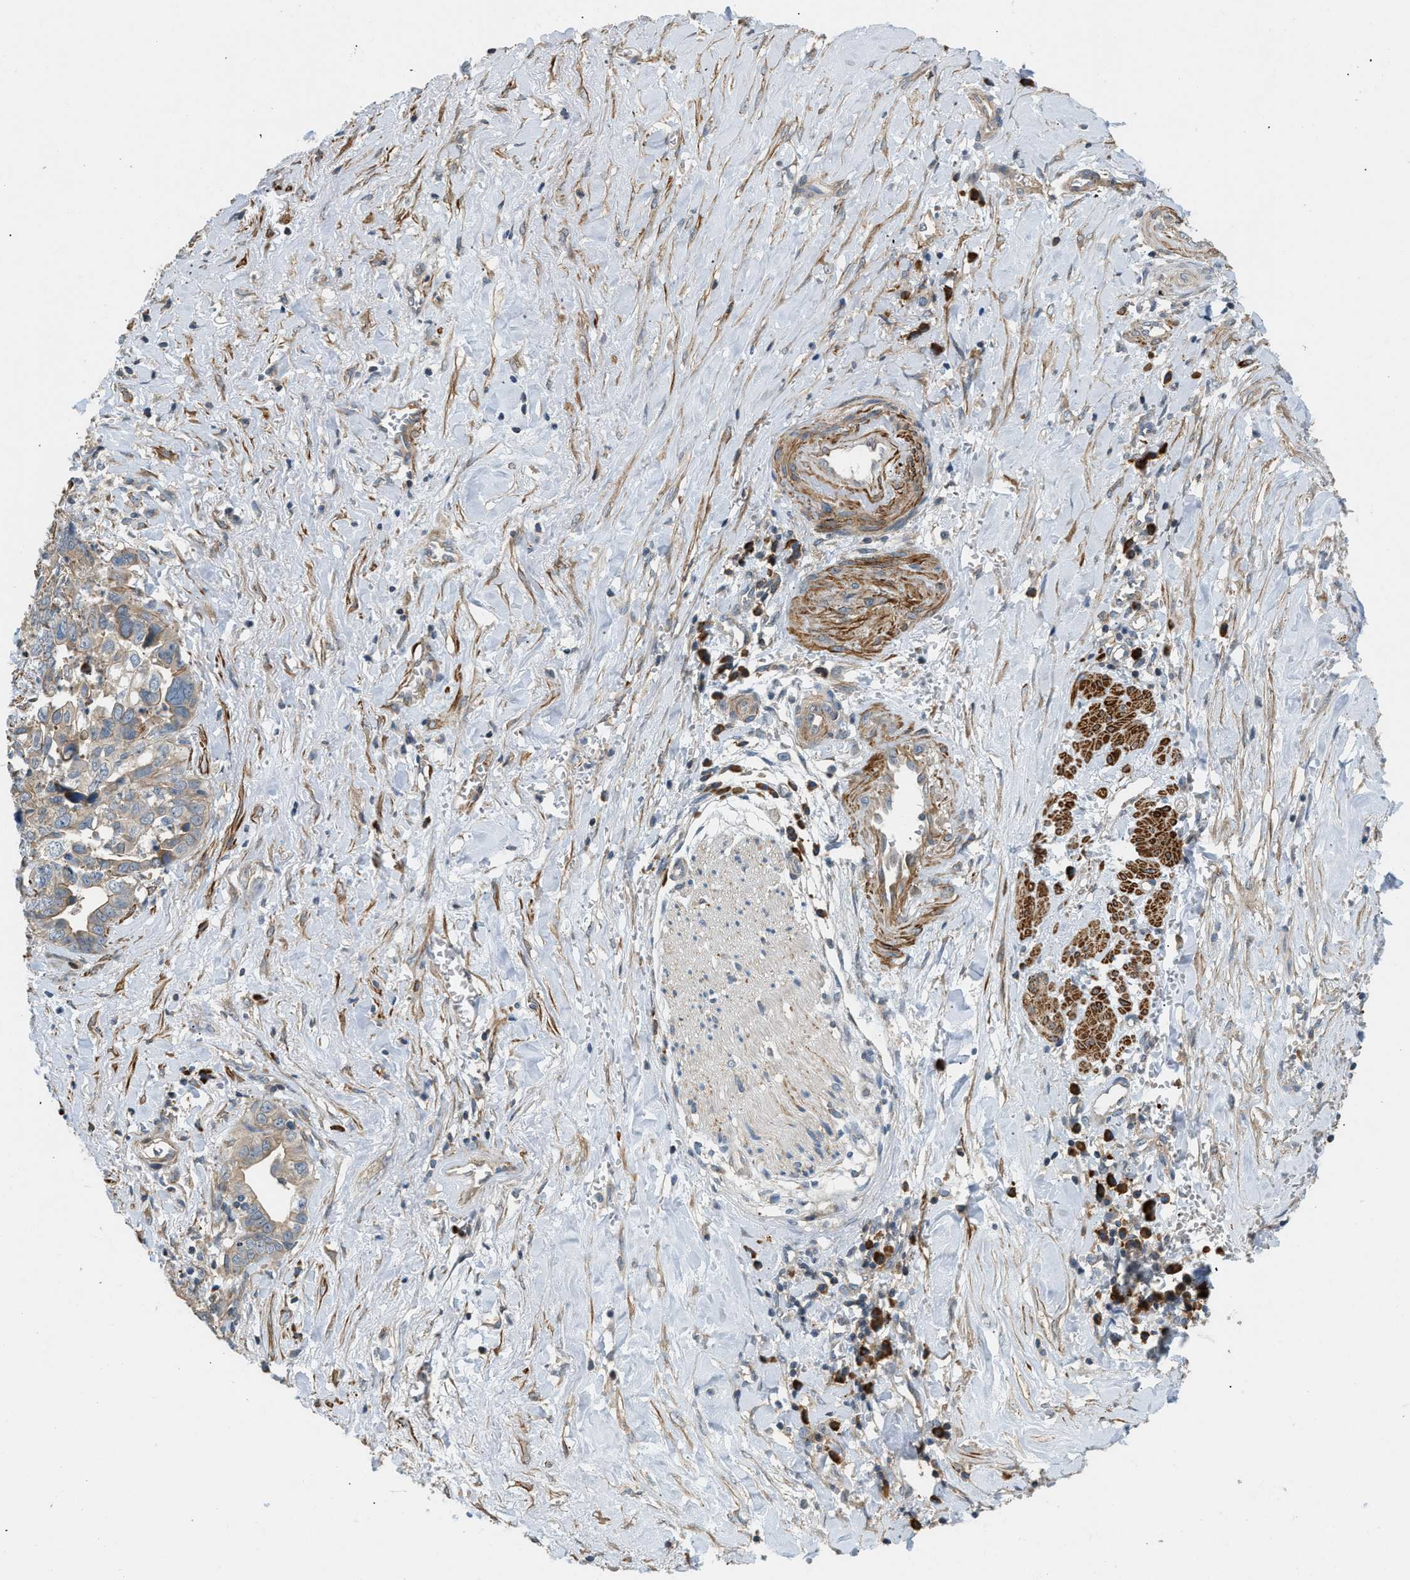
{"staining": {"intensity": "moderate", "quantity": "<25%", "location": "cytoplasmic/membranous"}, "tissue": "liver cancer", "cell_type": "Tumor cells", "image_type": "cancer", "snomed": [{"axis": "morphology", "description": "Cholangiocarcinoma"}, {"axis": "topography", "description": "Liver"}], "caption": "High-power microscopy captured an immunohistochemistry (IHC) photomicrograph of liver cholangiocarcinoma, revealing moderate cytoplasmic/membranous positivity in approximately <25% of tumor cells.", "gene": "BTN3A2", "patient": {"sex": "female", "age": 79}}